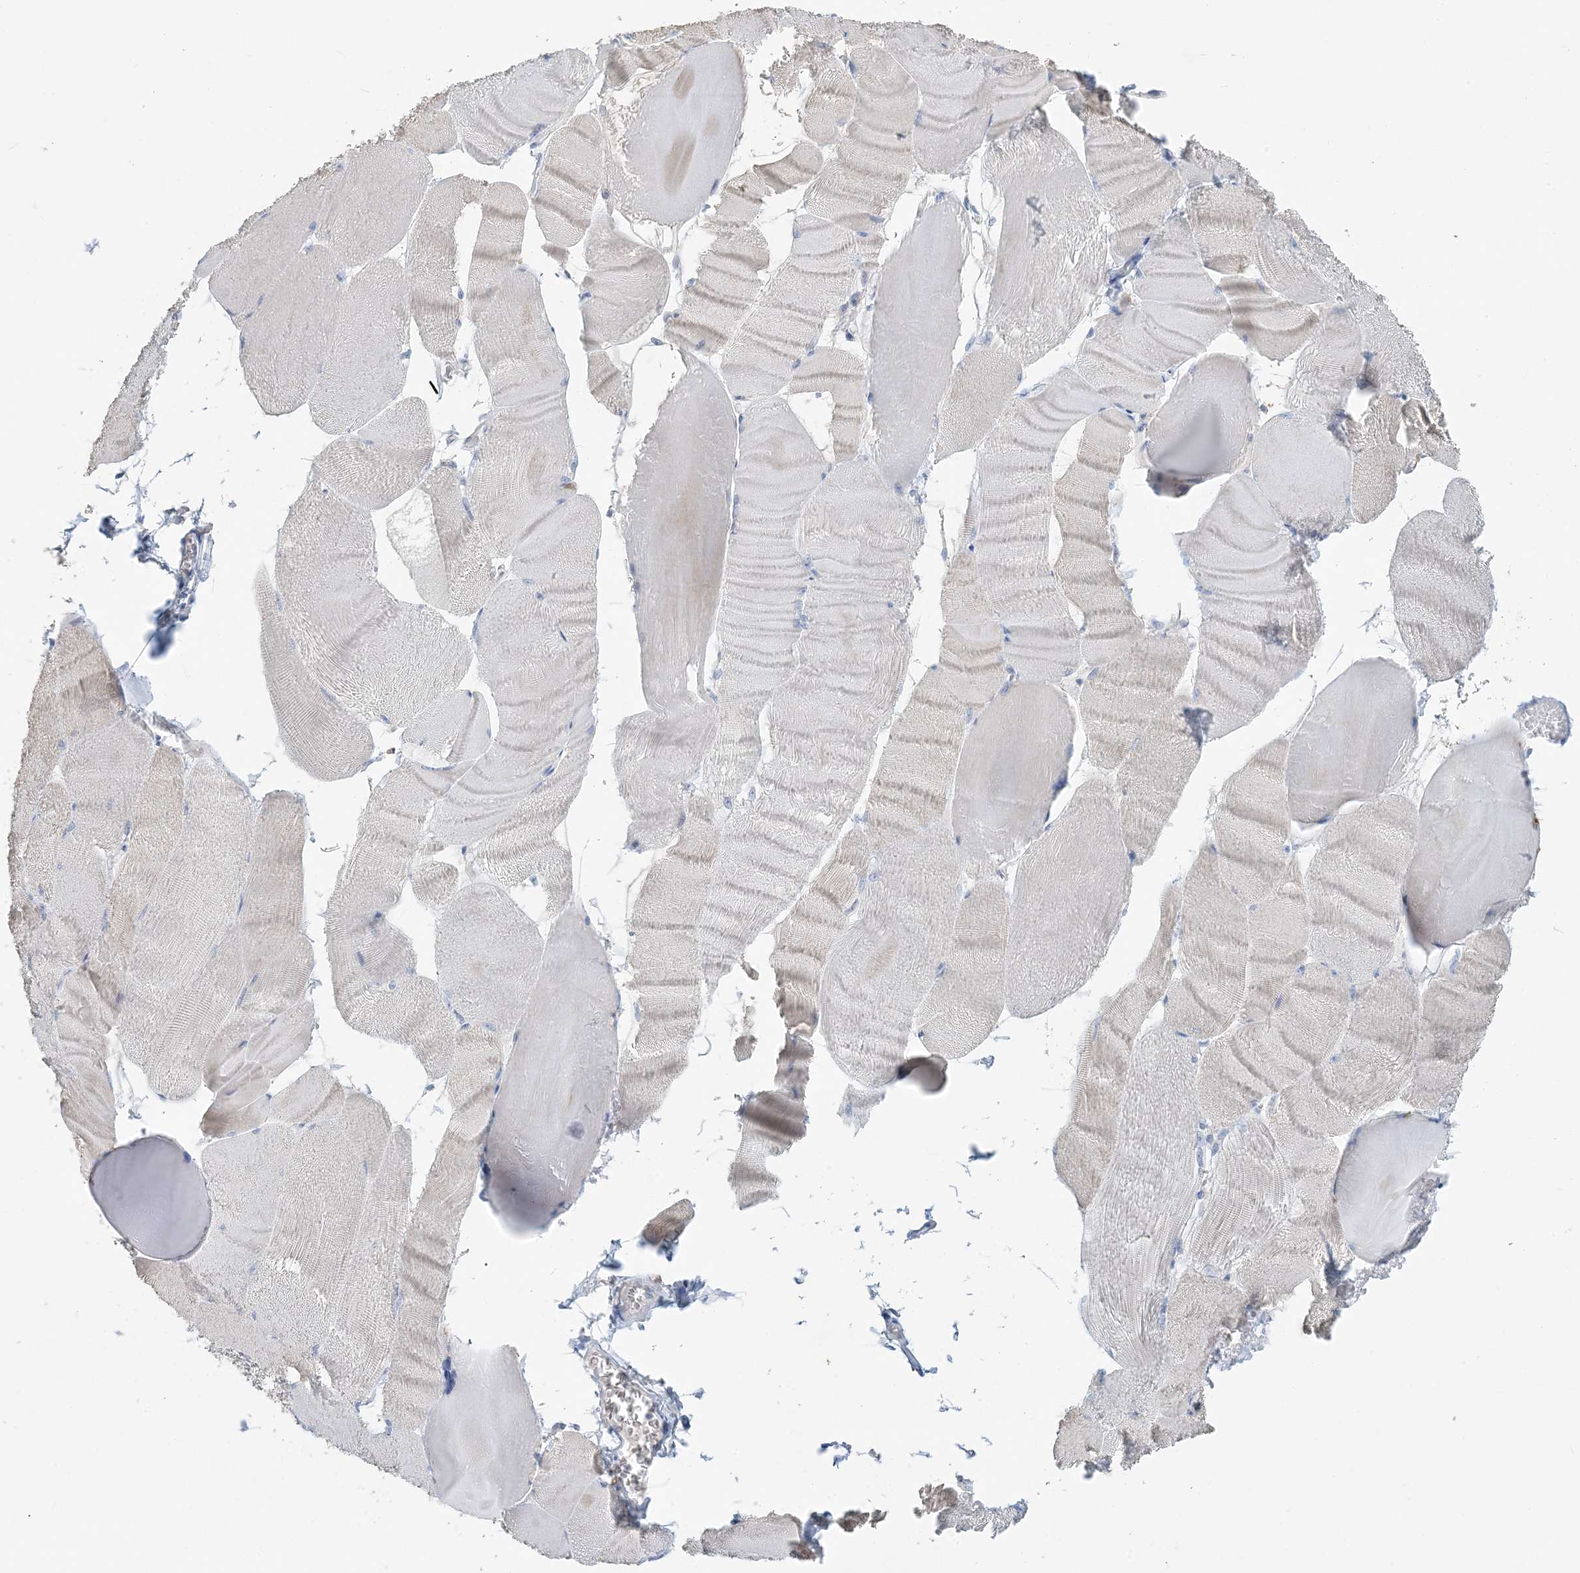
{"staining": {"intensity": "negative", "quantity": "none", "location": "none"}, "tissue": "skeletal muscle", "cell_type": "Myocytes", "image_type": "normal", "snomed": [{"axis": "morphology", "description": "Normal tissue, NOS"}, {"axis": "morphology", "description": "Basal cell carcinoma"}, {"axis": "topography", "description": "Skeletal muscle"}], "caption": "Protein analysis of unremarkable skeletal muscle reveals no significant expression in myocytes. (Stains: DAB (3,3'-diaminobenzidine) immunohistochemistry with hematoxylin counter stain, Microscopy: brightfield microscopy at high magnification).", "gene": "ZCCHC12", "patient": {"sex": "female", "age": 64}}